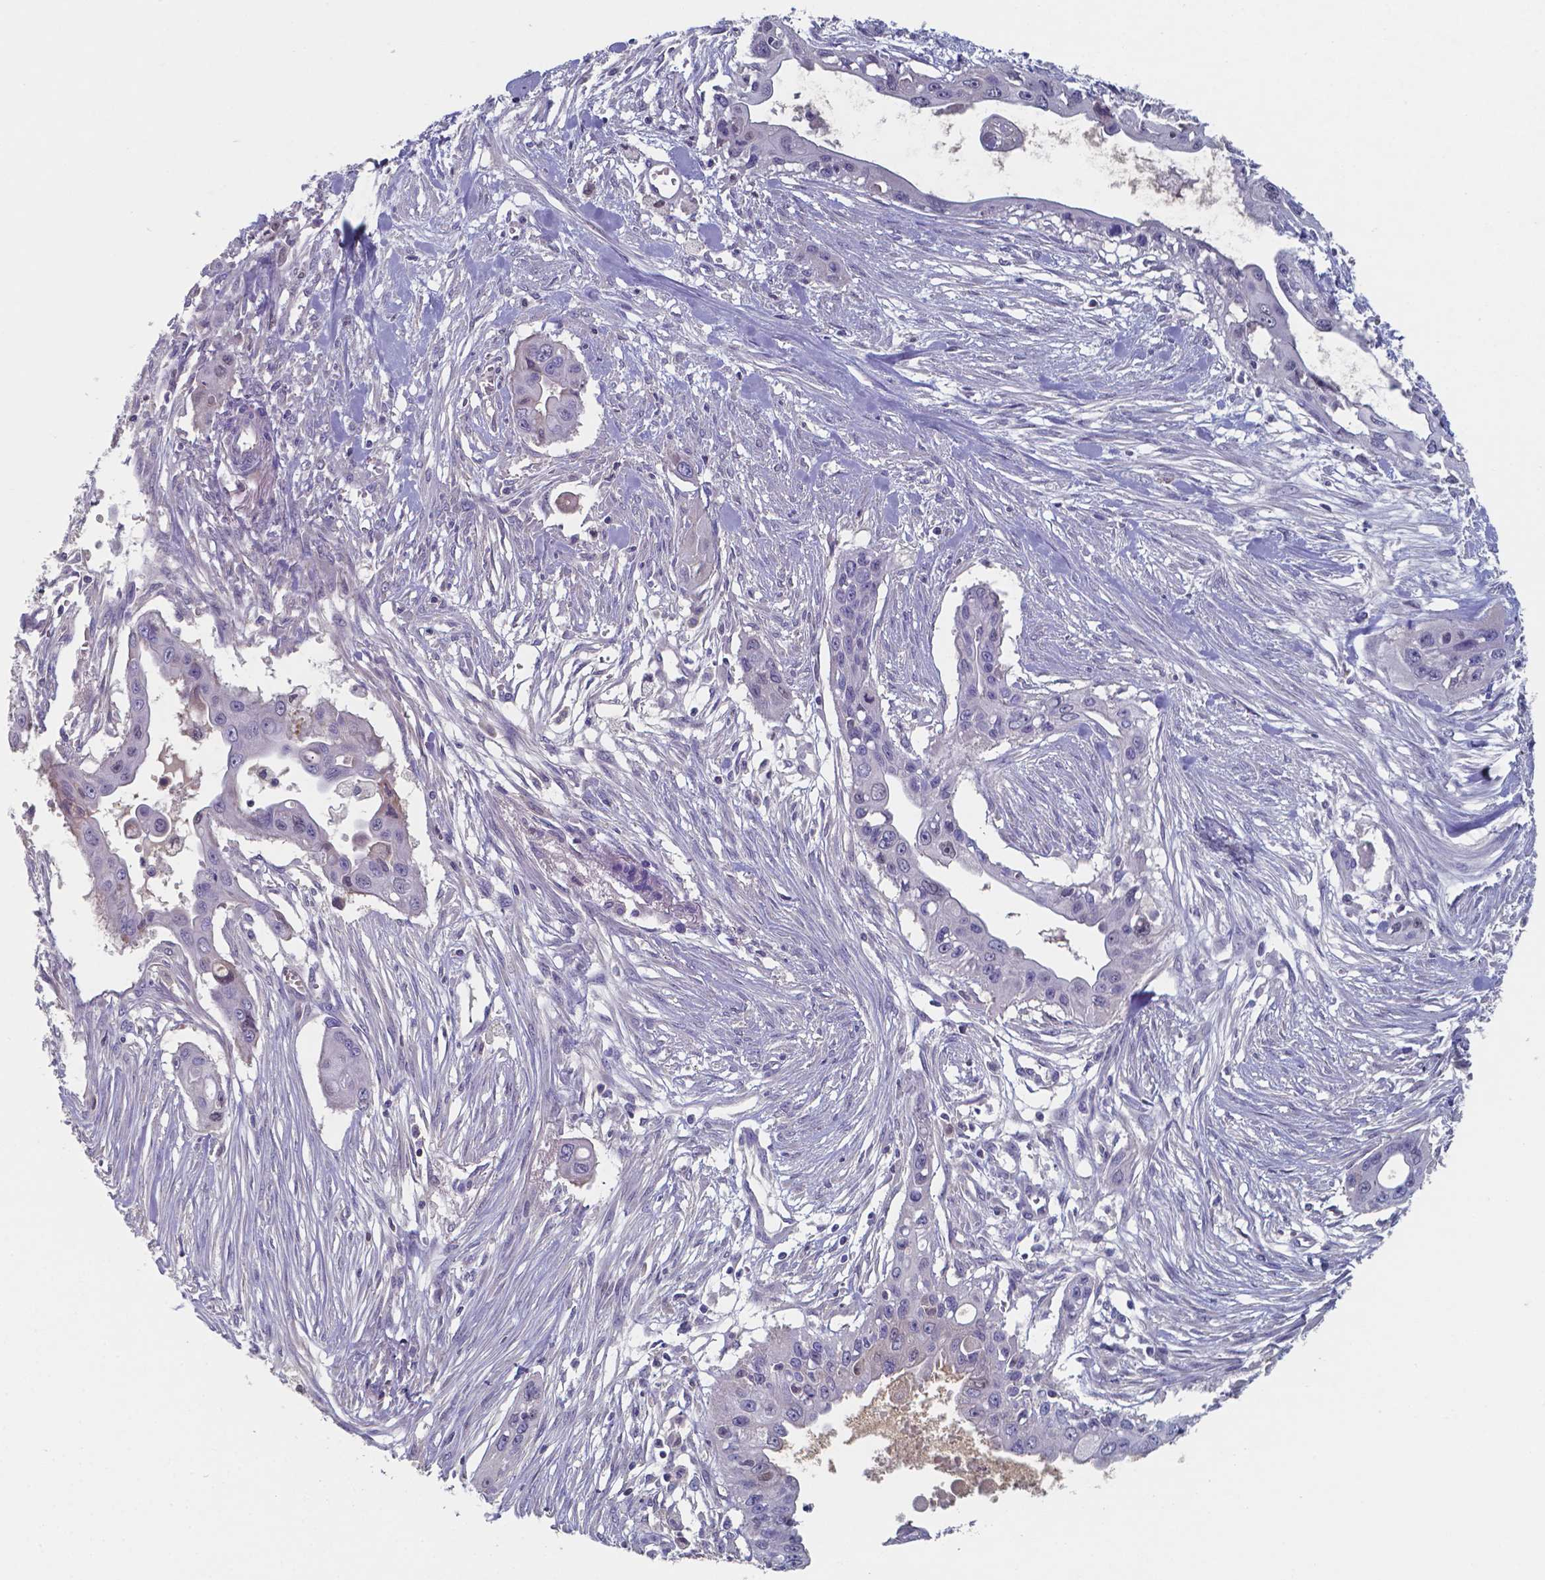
{"staining": {"intensity": "negative", "quantity": "none", "location": "none"}, "tissue": "pancreatic cancer", "cell_type": "Tumor cells", "image_type": "cancer", "snomed": [{"axis": "morphology", "description": "Adenocarcinoma, NOS"}, {"axis": "topography", "description": "Pancreas"}], "caption": "Immunohistochemistry (IHC) micrograph of neoplastic tissue: human pancreatic cancer (adenocarcinoma) stained with DAB (3,3'-diaminobenzidine) displays no significant protein expression in tumor cells.", "gene": "BTBD17", "patient": {"sex": "male", "age": 60}}